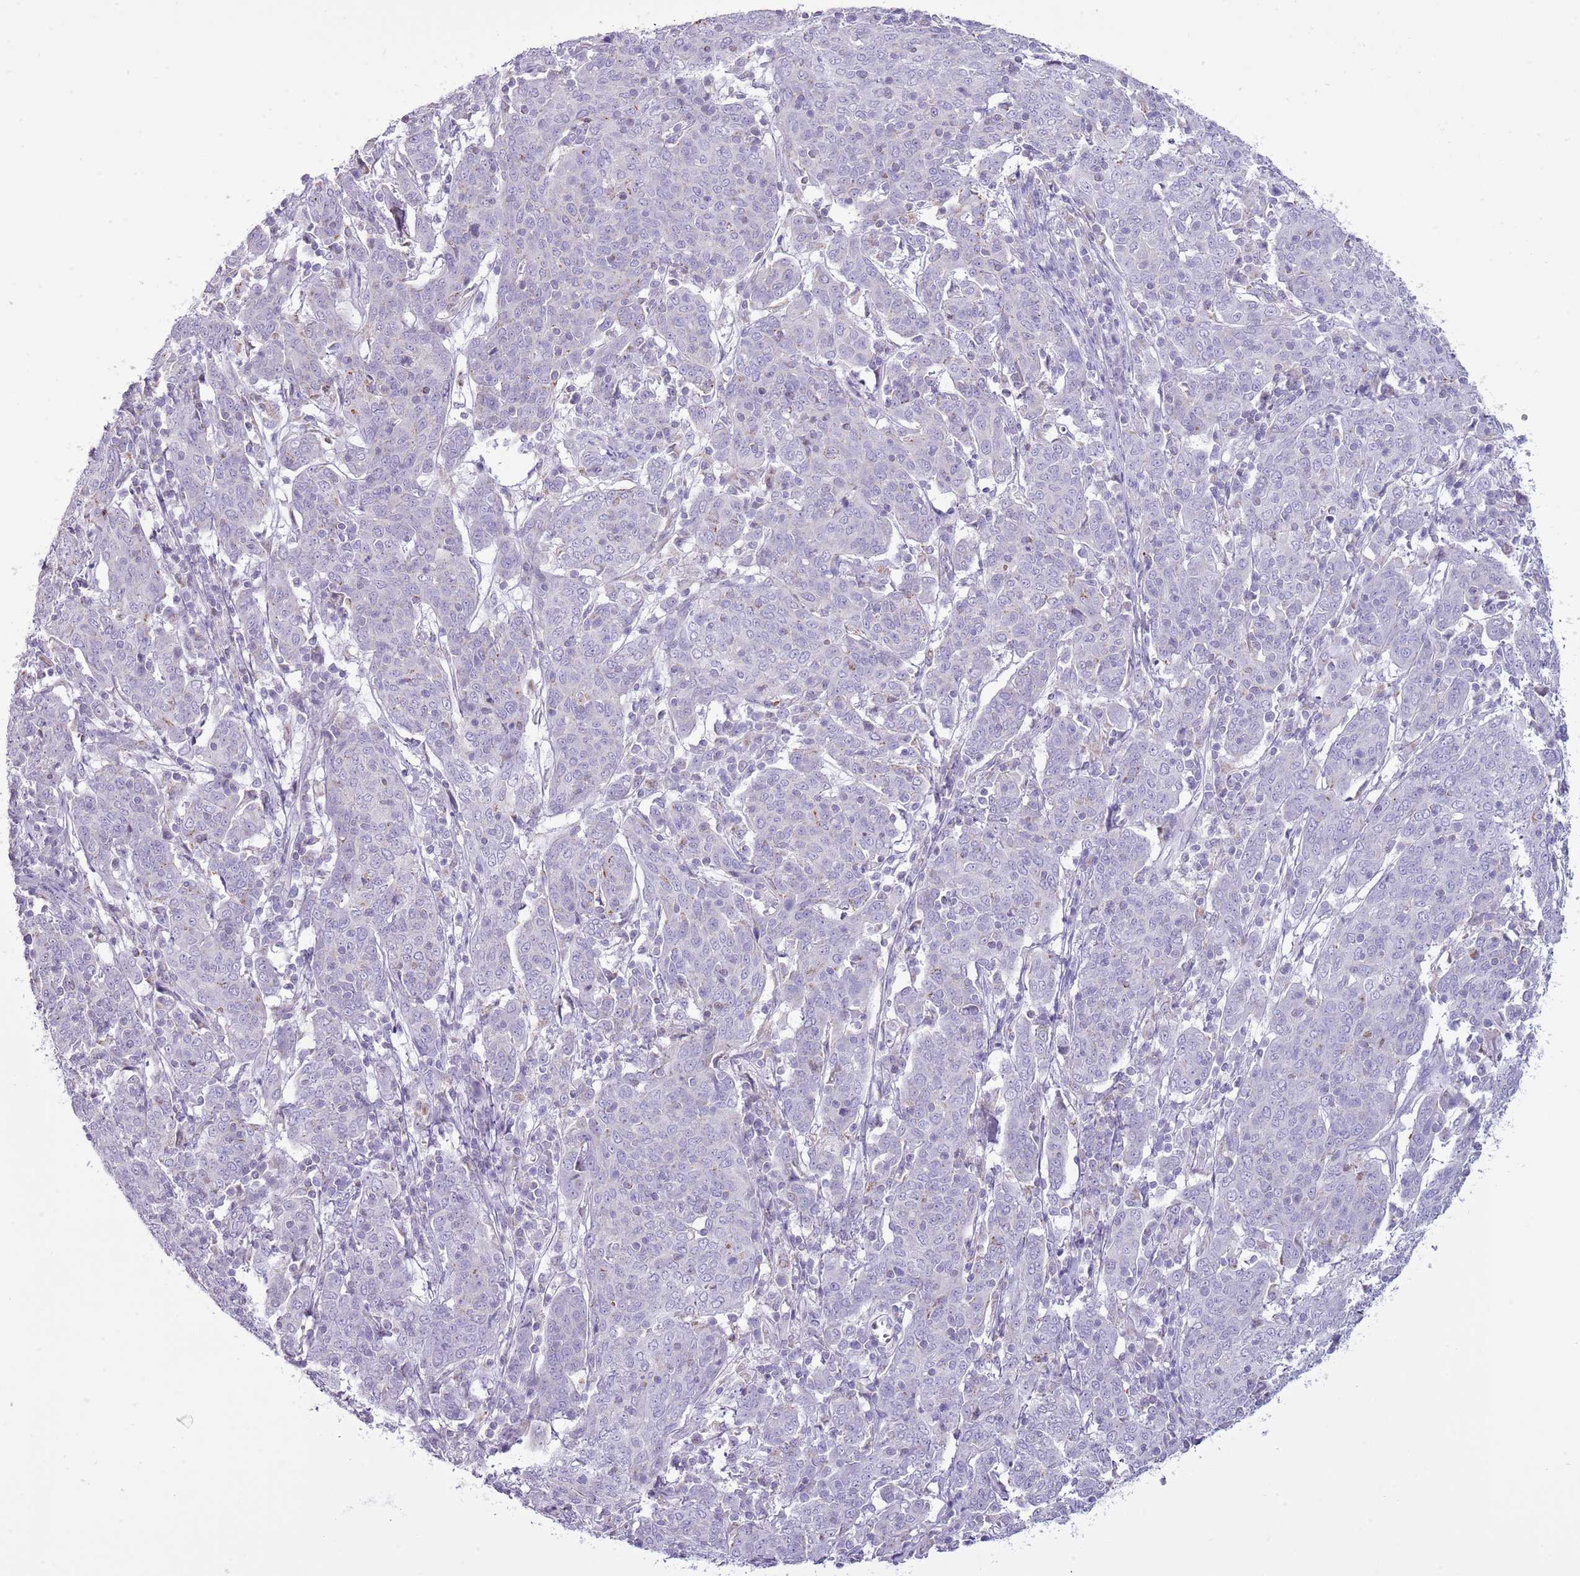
{"staining": {"intensity": "negative", "quantity": "none", "location": "none"}, "tissue": "cervical cancer", "cell_type": "Tumor cells", "image_type": "cancer", "snomed": [{"axis": "morphology", "description": "Squamous cell carcinoma, NOS"}, {"axis": "topography", "description": "Cervix"}], "caption": "This is a image of immunohistochemistry (IHC) staining of cervical cancer, which shows no positivity in tumor cells. Brightfield microscopy of immunohistochemistry (IHC) stained with DAB (3,3'-diaminobenzidine) (brown) and hematoxylin (blue), captured at high magnification.", "gene": "SLC23A1", "patient": {"sex": "female", "age": 67}}